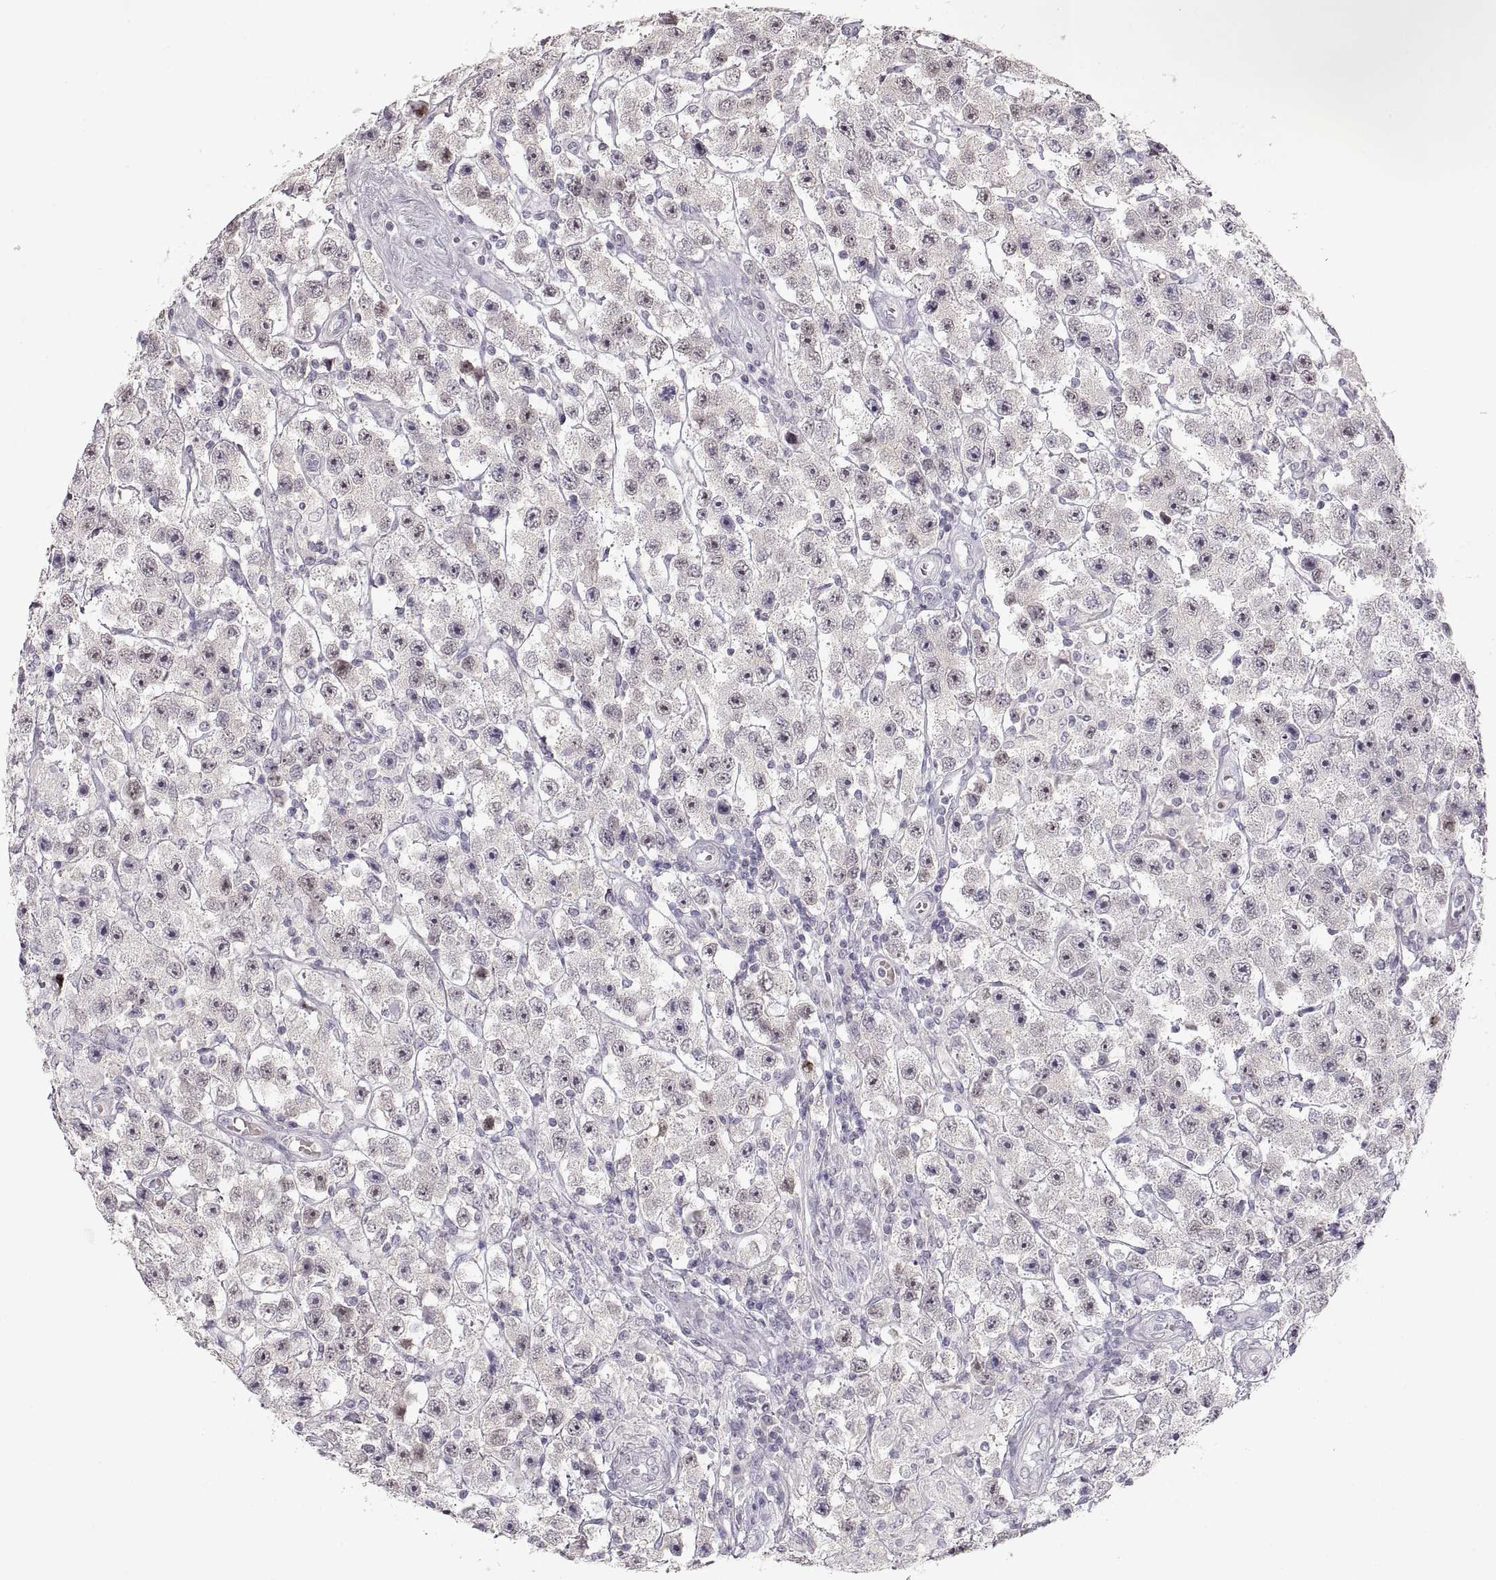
{"staining": {"intensity": "negative", "quantity": "none", "location": "none"}, "tissue": "testis cancer", "cell_type": "Tumor cells", "image_type": "cancer", "snomed": [{"axis": "morphology", "description": "Seminoma, NOS"}, {"axis": "topography", "description": "Testis"}], "caption": "High power microscopy image of an IHC micrograph of seminoma (testis), revealing no significant staining in tumor cells.", "gene": "PCSK2", "patient": {"sex": "male", "age": 45}}